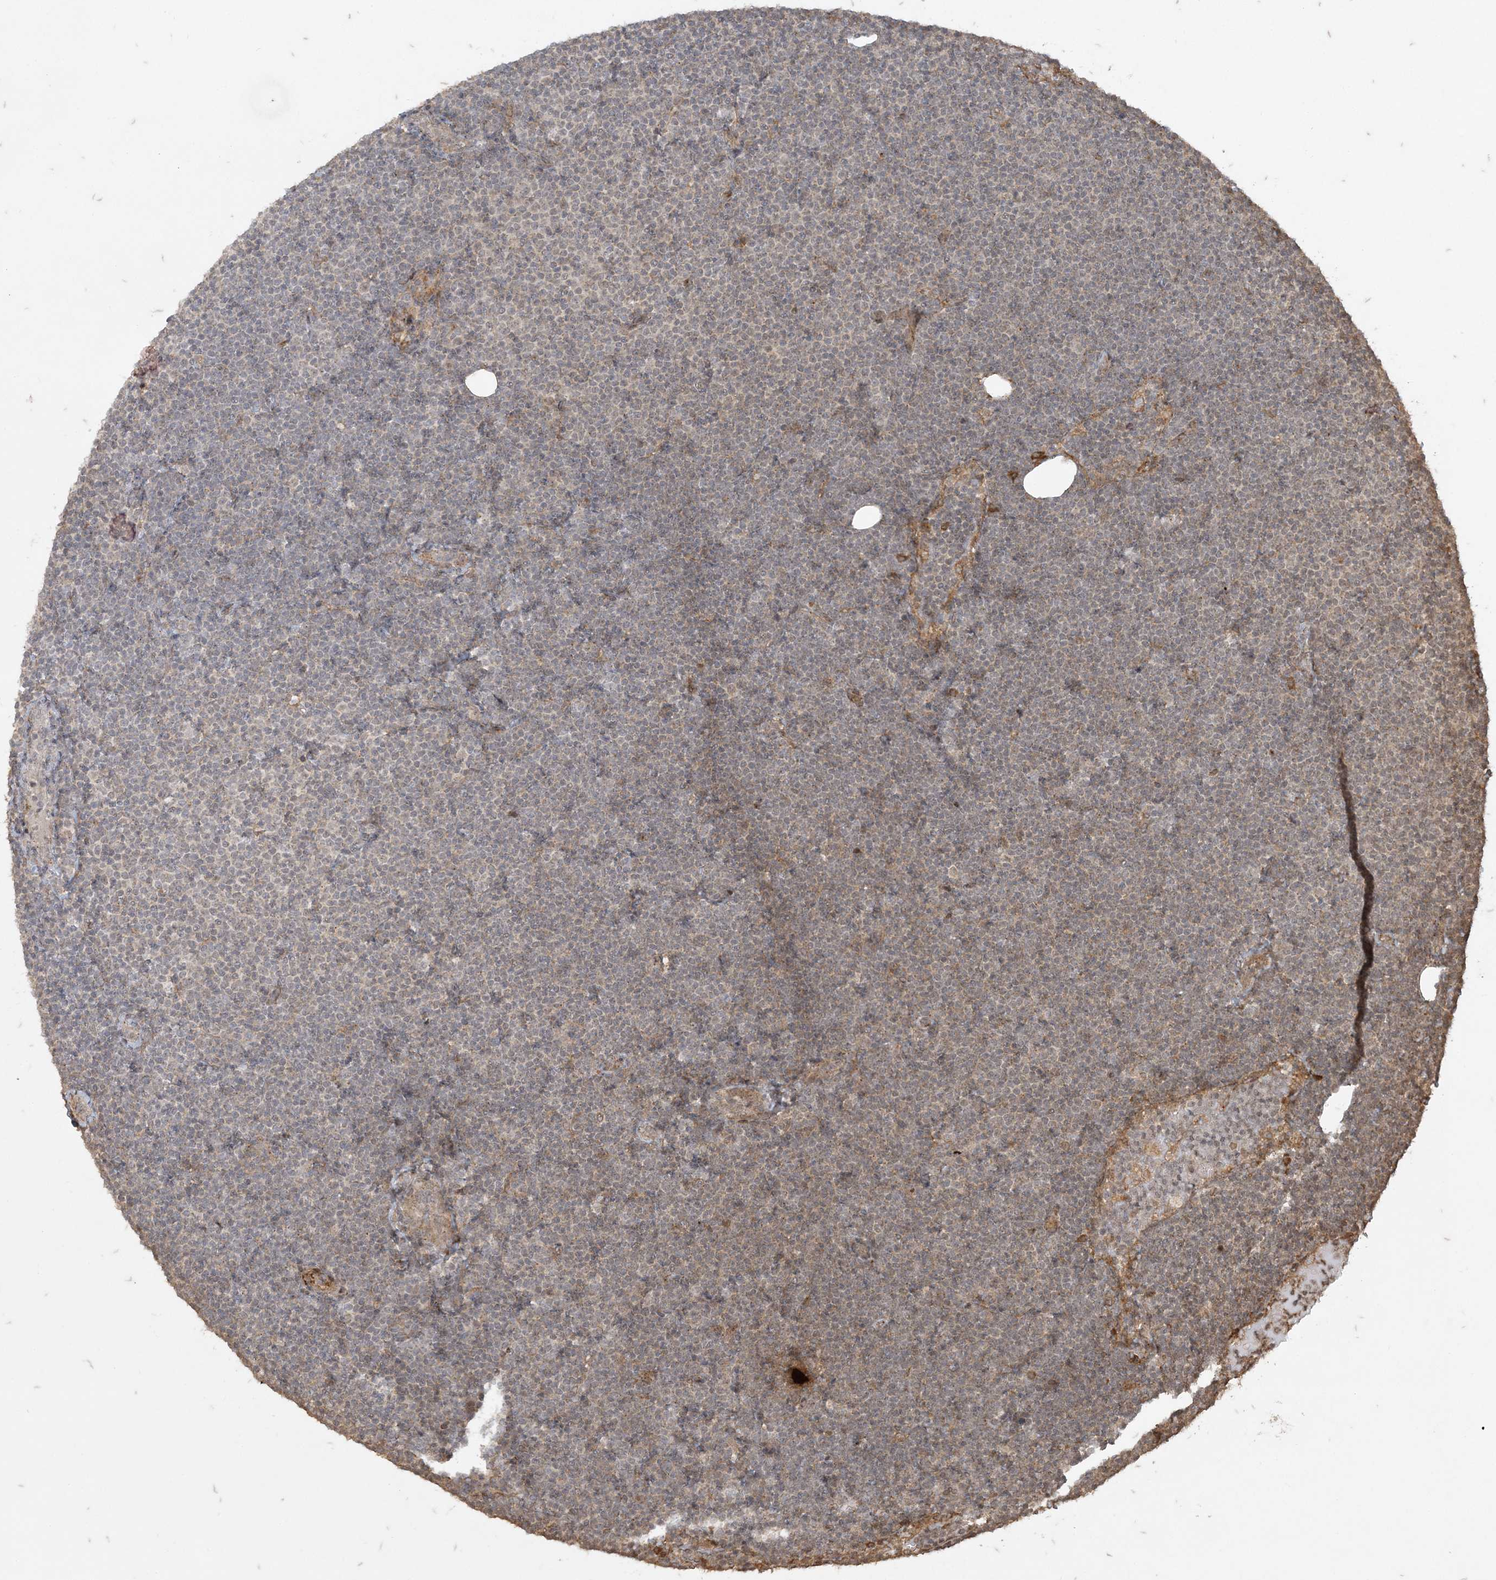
{"staining": {"intensity": "weak", "quantity": "<25%", "location": "cytoplasmic/membranous"}, "tissue": "lymphoma", "cell_type": "Tumor cells", "image_type": "cancer", "snomed": [{"axis": "morphology", "description": "Malignant lymphoma, non-Hodgkin's type, Low grade"}, {"axis": "topography", "description": "Lymph node"}], "caption": "DAB (3,3'-diaminobenzidine) immunohistochemical staining of malignant lymphoma, non-Hodgkin's type (low-grade) shows no significant positivity in tumor cells. (IHC, brightfield microscopy, high magnification).", "gene": "RRAS", "patient": {"sex": "female", "age": 53}}